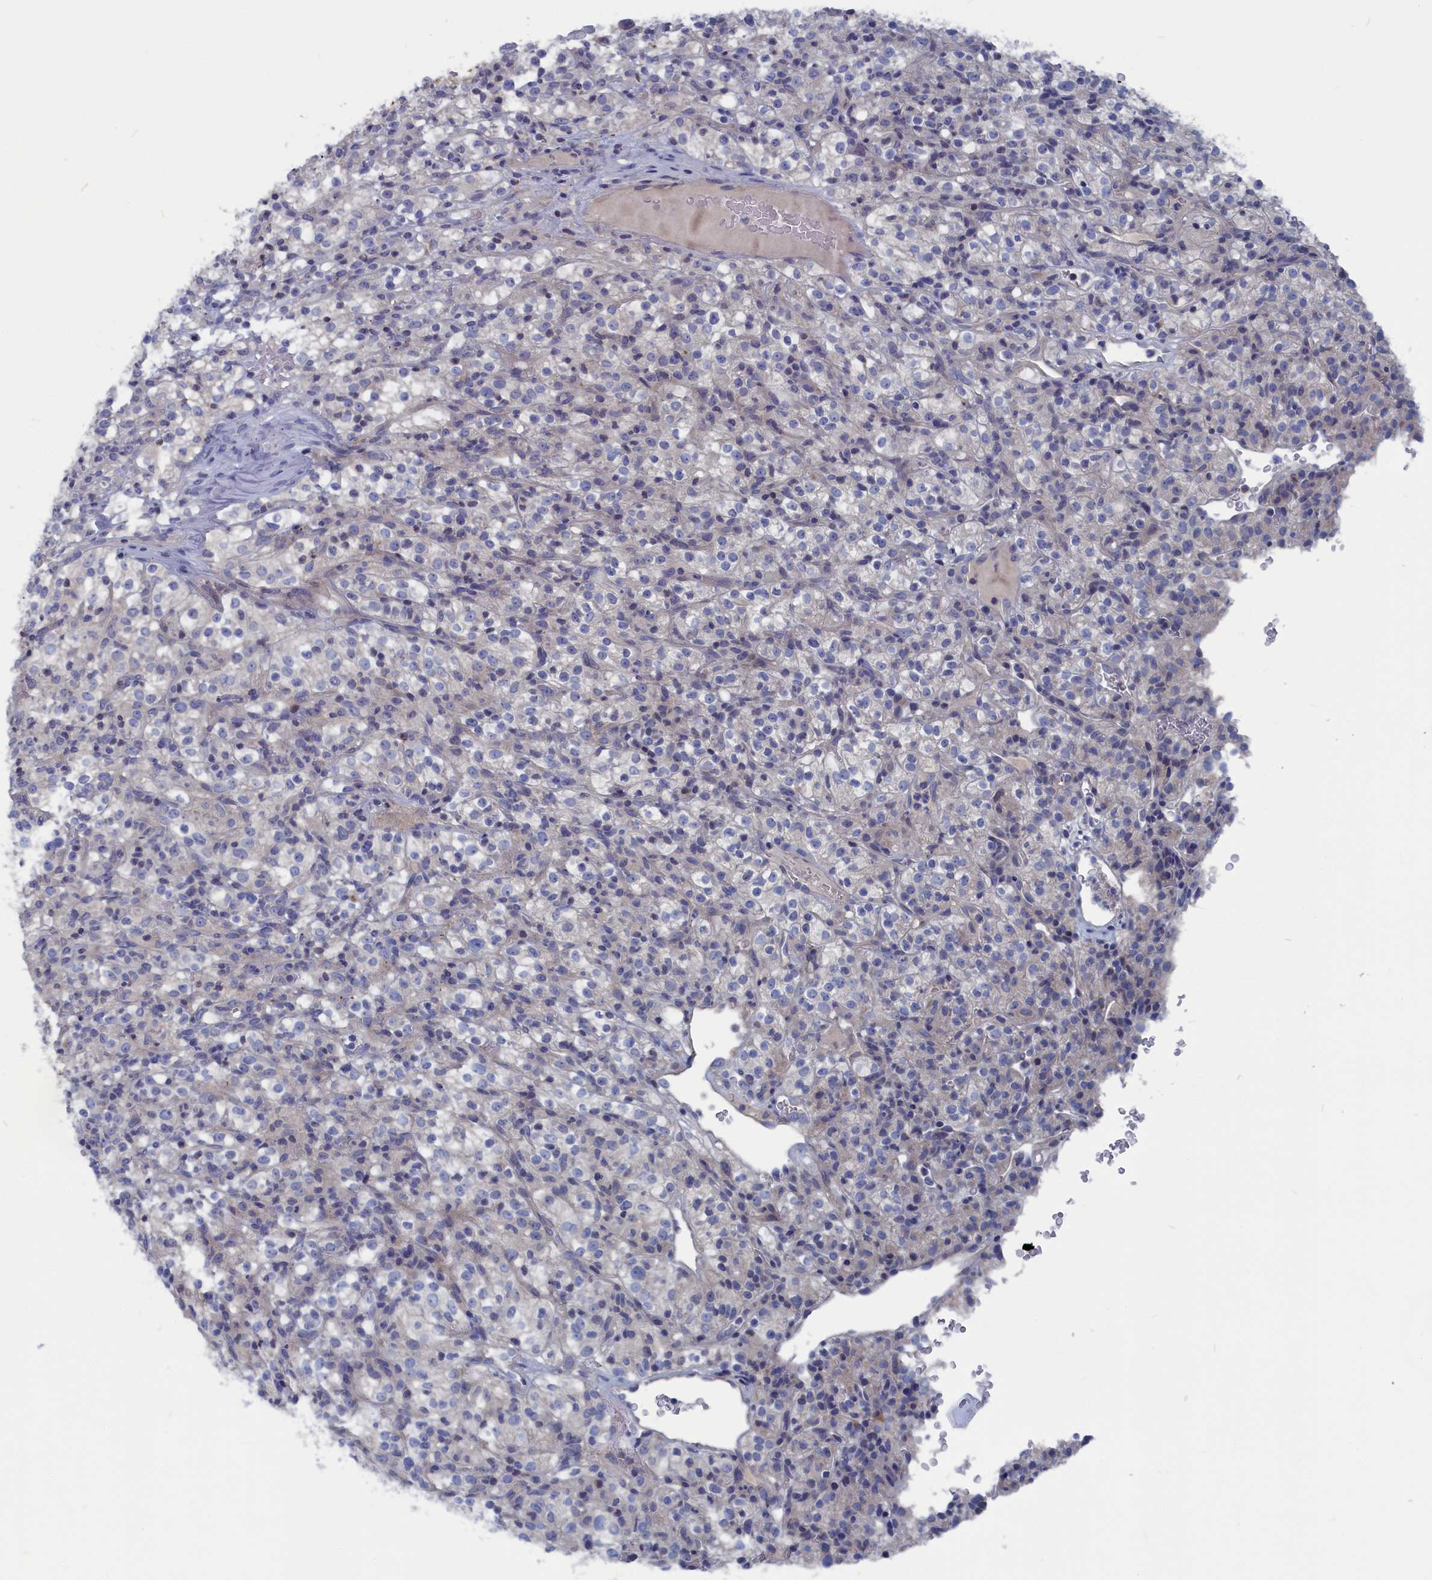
{"staining": {"intensity": "negative", "quantity": "none", "location": "none"}, "tissue": "renal cancer", "cell_type": "Tumor cells", "image_type": "cancer", "snomed": [{"axis": "morphology", "description": "Normal tissue, NOS"}, {"axis": "morphology", "description": "Adenocarcinoma, NOS"}, {"axis": "topography", "description": "Kidney"}], "caption": "Tumor cells are negative for brown protein staining in adenocarcinoma (renal).", "gene": "CEND1", "patient": {"sex": "female", "age": 72}}